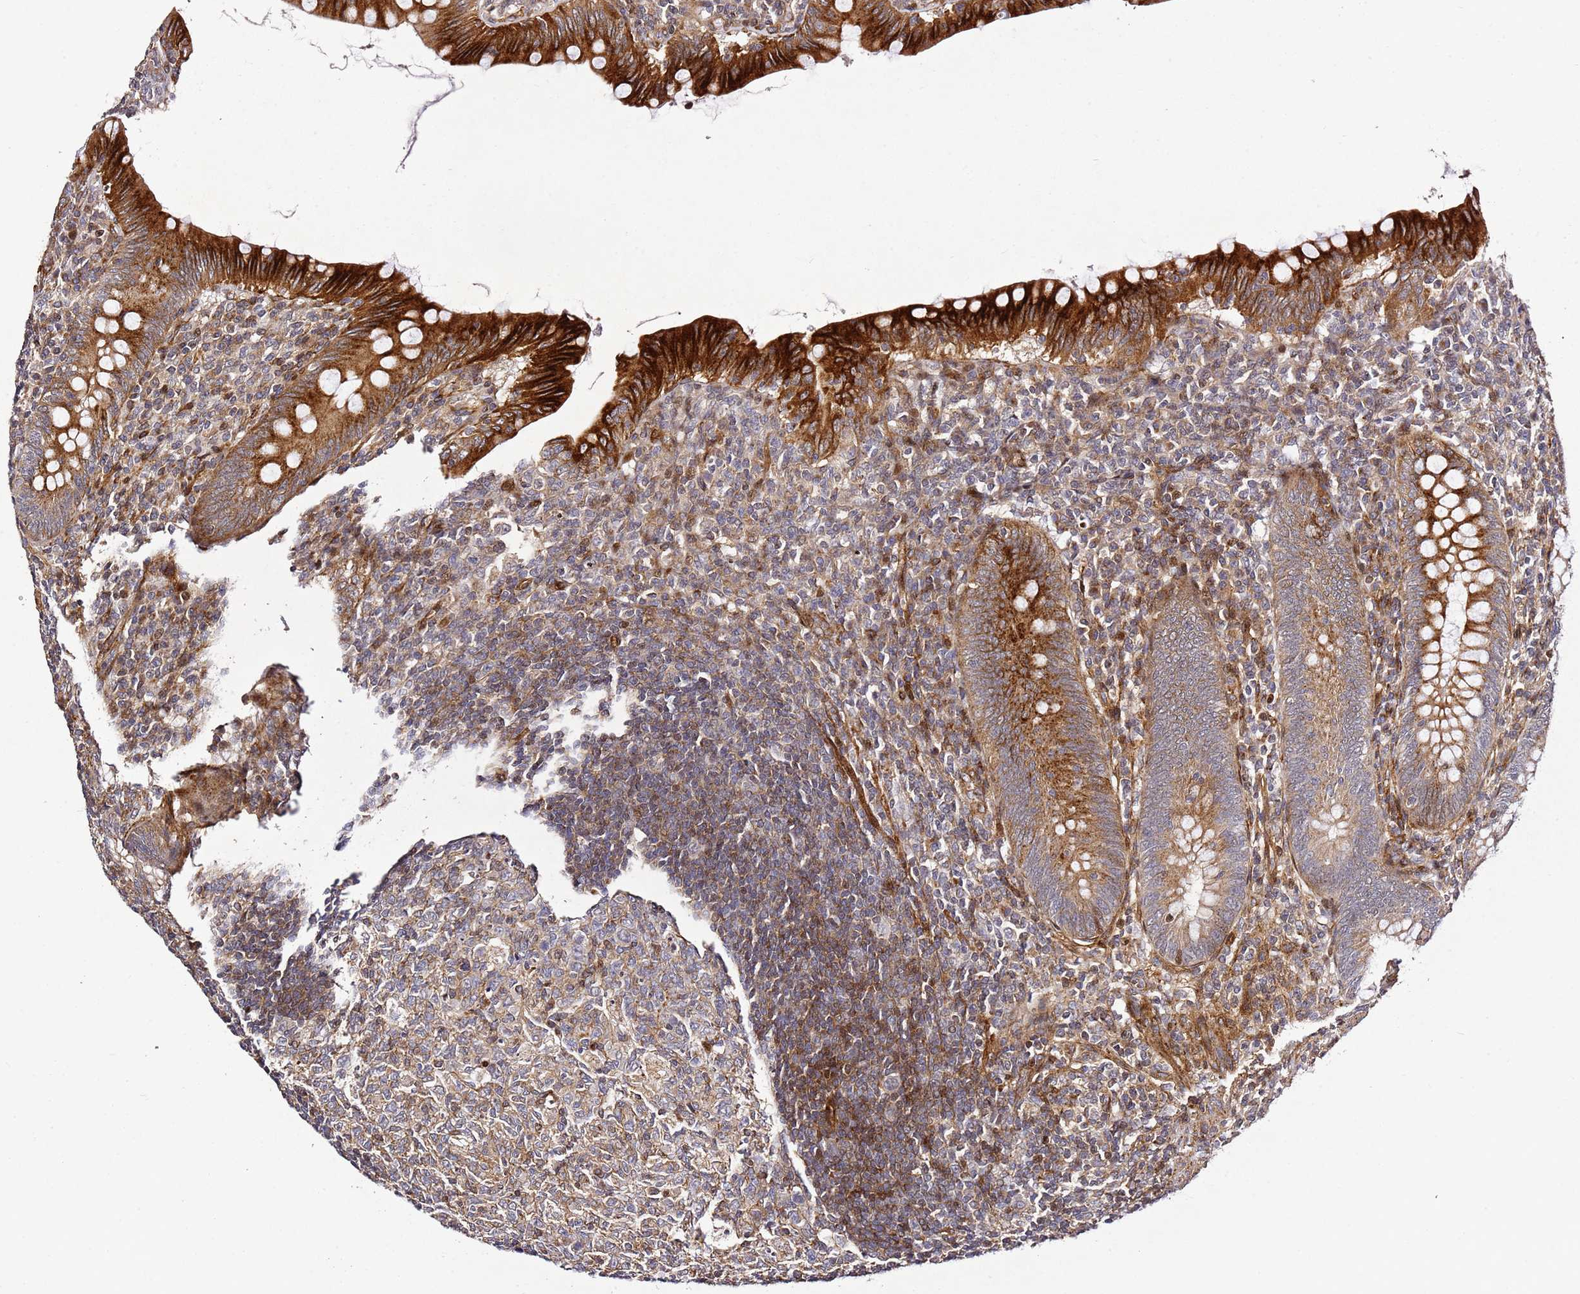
{"staining": {"intensity": "strong", "quantity": ">75%", "location": "cytoplasmic/membranous"}, "tissue": "appendix", "cell_type": "Glandular cells", "image_type": "normal", "snomed": [{"axis": "morphology", "description": "Normal tissue, NOS"}, {"axis": "topography", "description": "Appendix"}], "caption": "A high amount of strong cytoplasmic/membranous staining is present in about >75% of glandular cells in unremarkable appendix.", "gene": "ZNF296", "patient": {"sex": "male", "age": 14}}